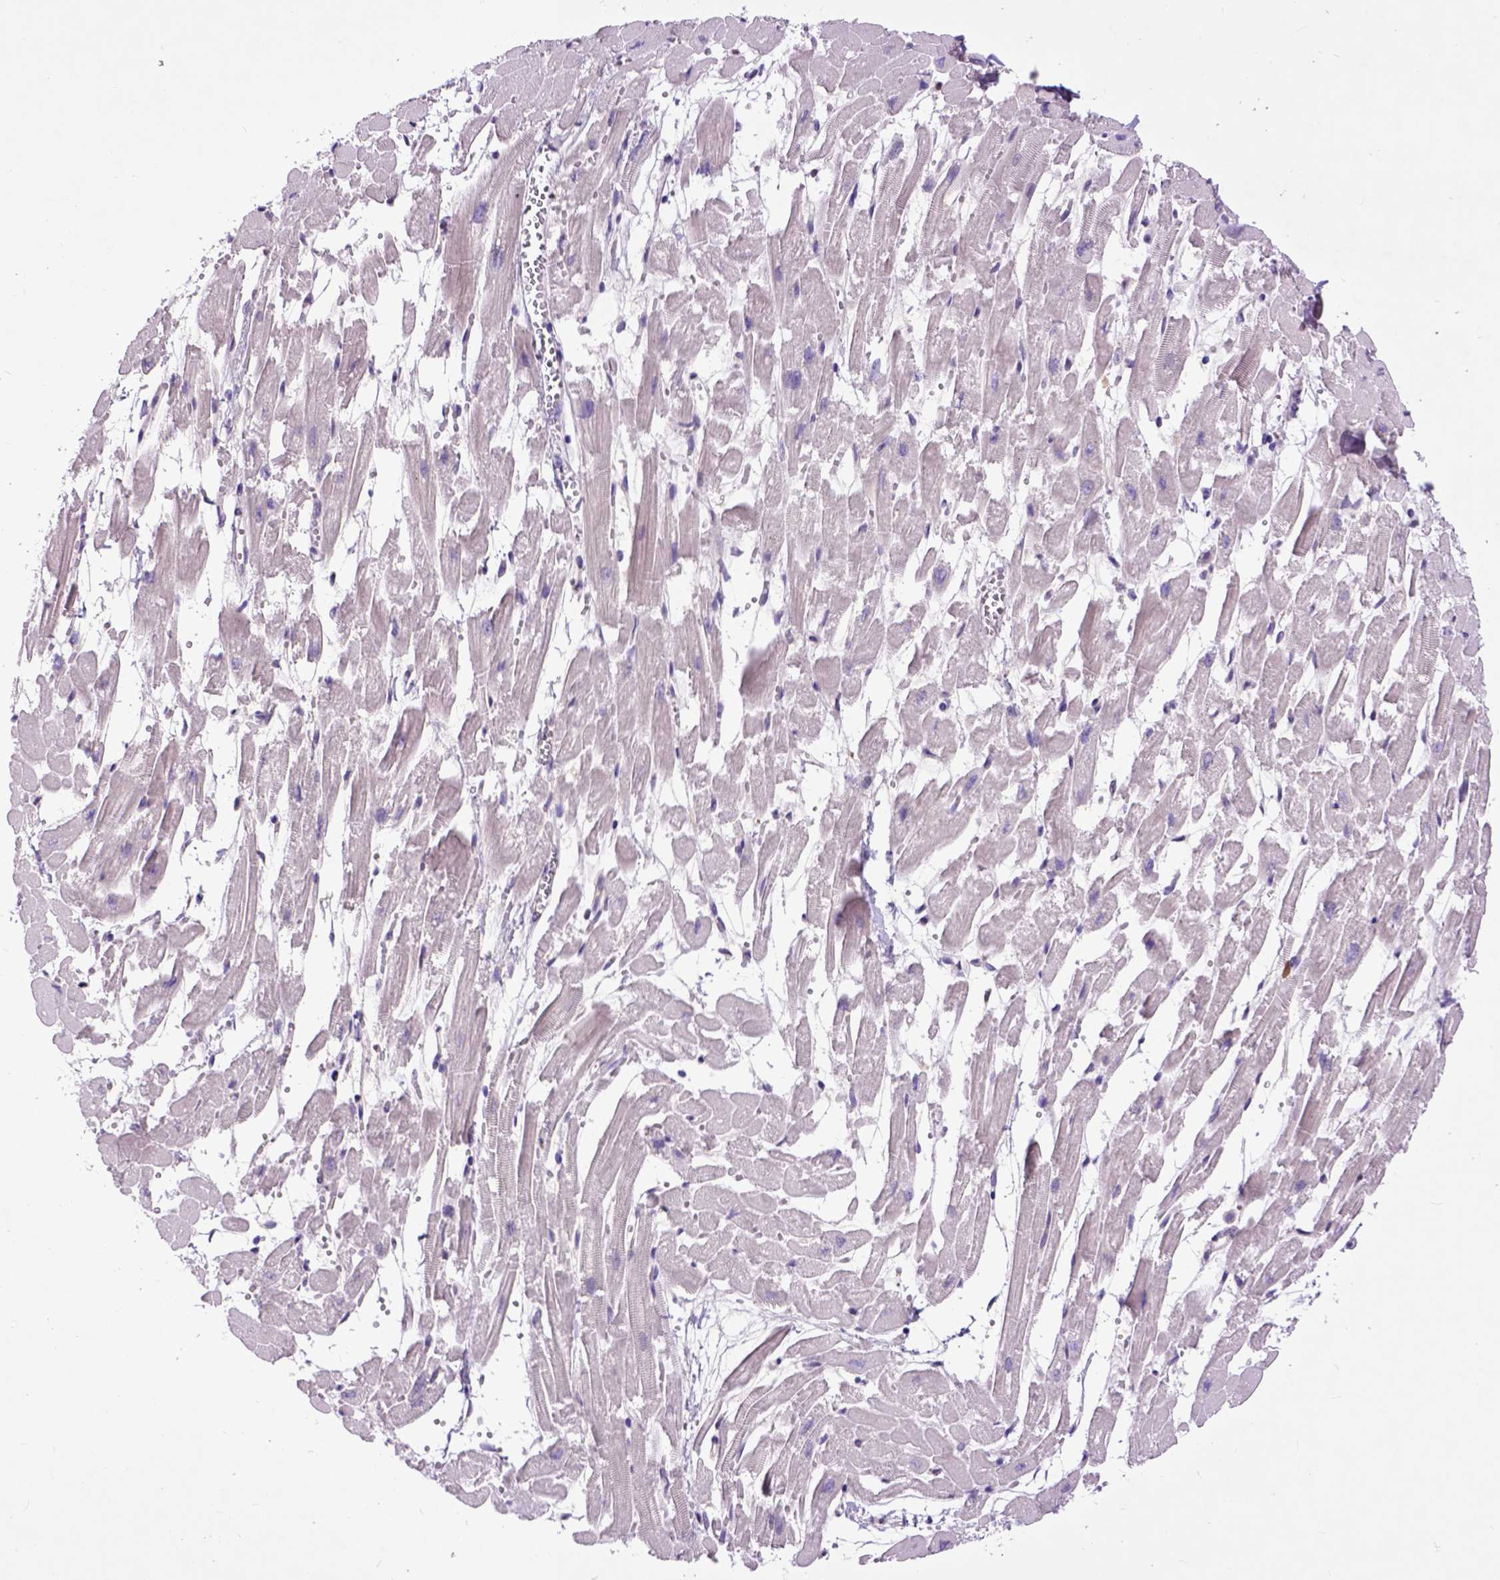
{"staining": {"intensity": "negative", "quantity": "none", "location": "none"}, "tissue": "heart muscle", "cell_type": "Cardiomyocytes", "image_type": "normal", "snomed": [{"axis": "morphology", "description": "Normal tissue, NOS"}, {"axis": "topography", "description": "Heart"}], "caption": "Protein analysis of normal heart muscle shows no significant staining in cardiomyocytes.", "gene": "RCC2", "patient": {"sex": "female", "age": 52}}